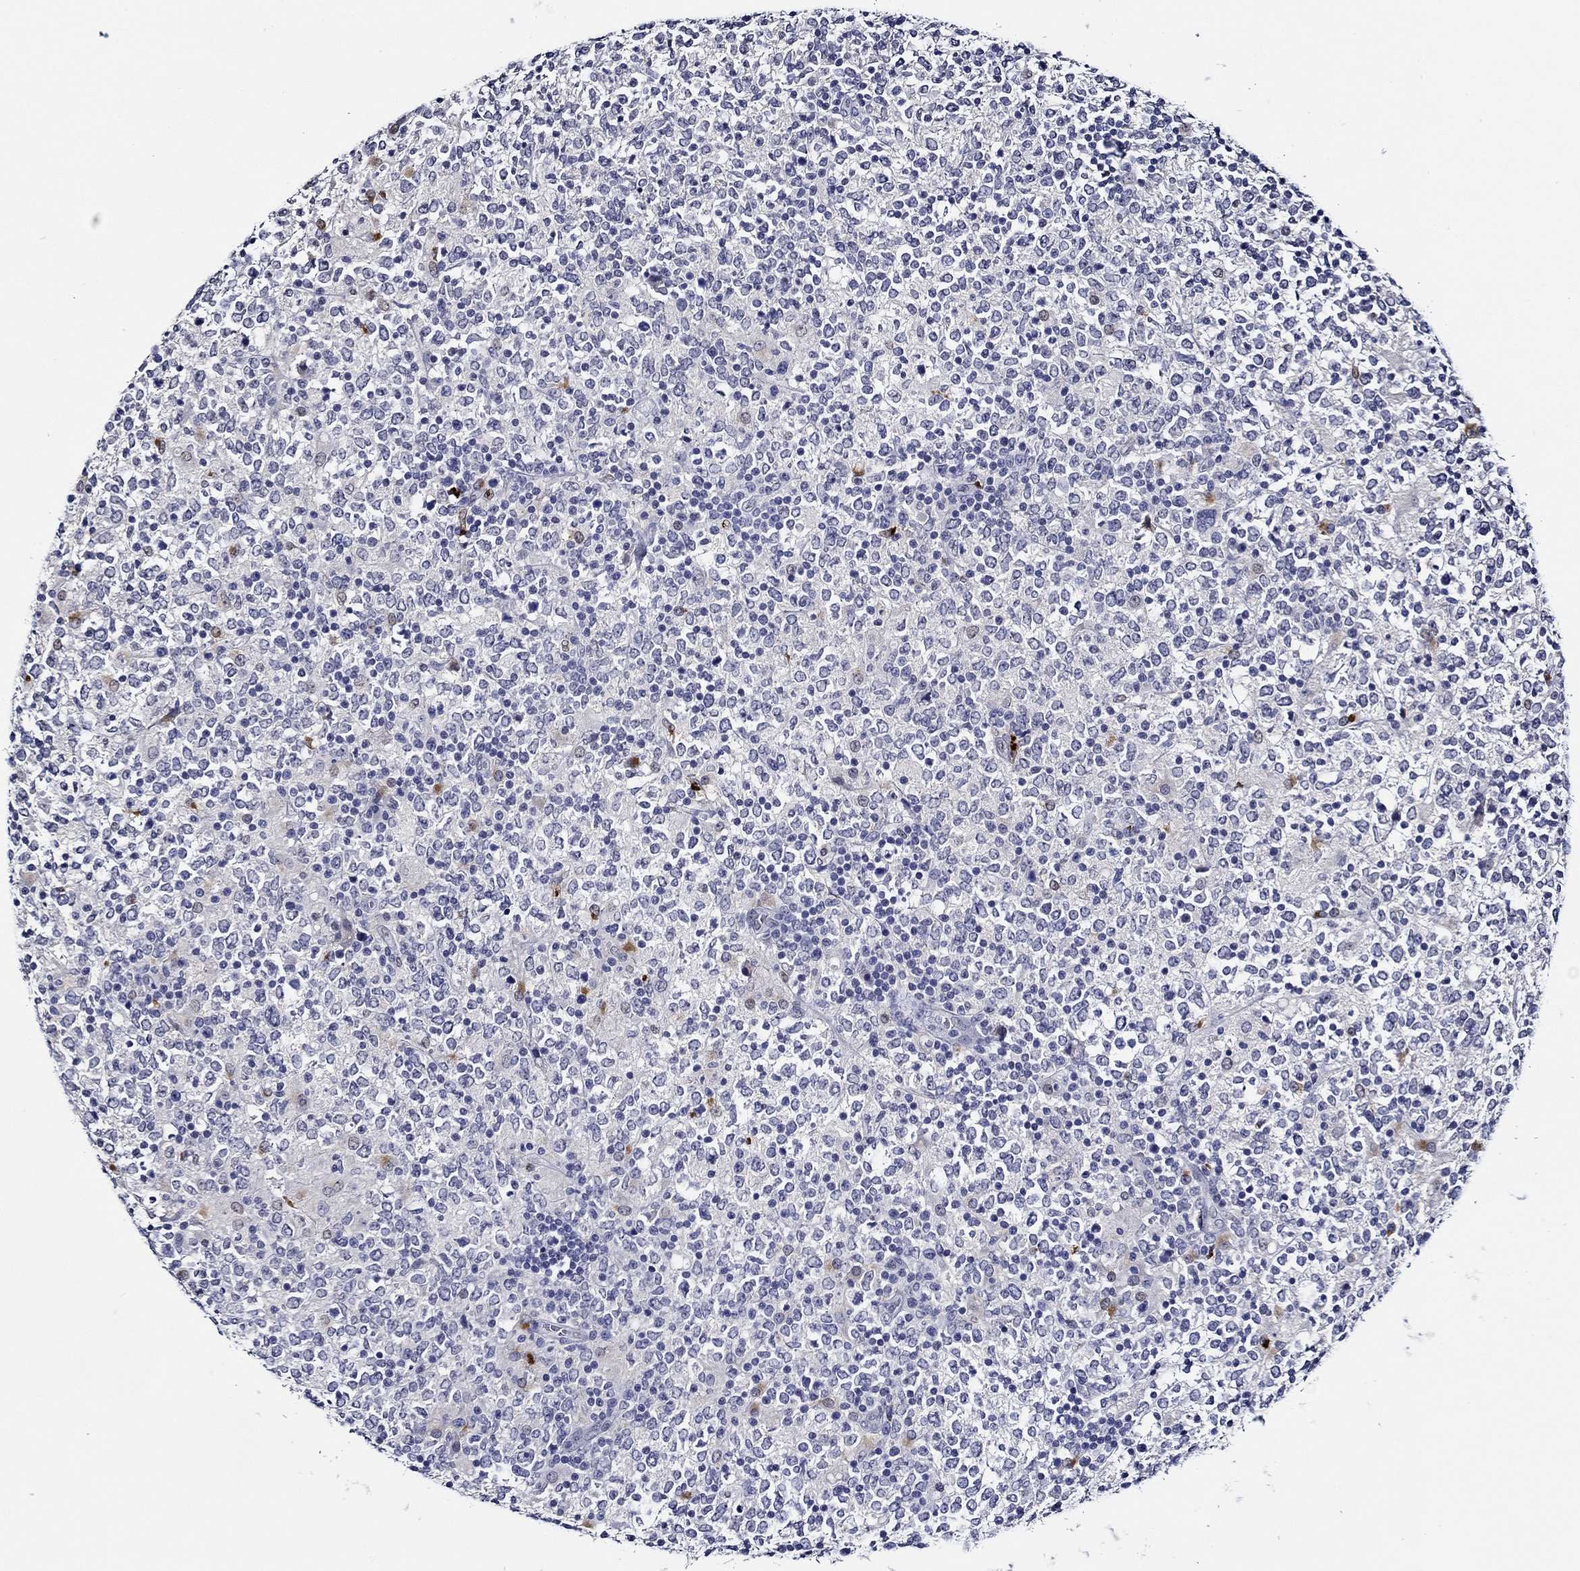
{"staining": {"intensity": "negative", "quantity": "none", "location": "none"}, "tissue": "lymphoma", "cell_type": "Tumor cells", "image_type": "cancer", "snomed": [{"axis": "morphology", "description": "Malignant lymphoma, non-Hodgkin's type, High grade"}, {"axis": "topography", "description": "Lymph node"}], "caption": "This is an immunohistochemistry (IHC) histopathology image of malignant lymphoma, non-Hodgkin's type (high-grade). There is no staining in tumor cells.", "gene": "GATA2", "patient": {"sex": "female", "age": 84}}